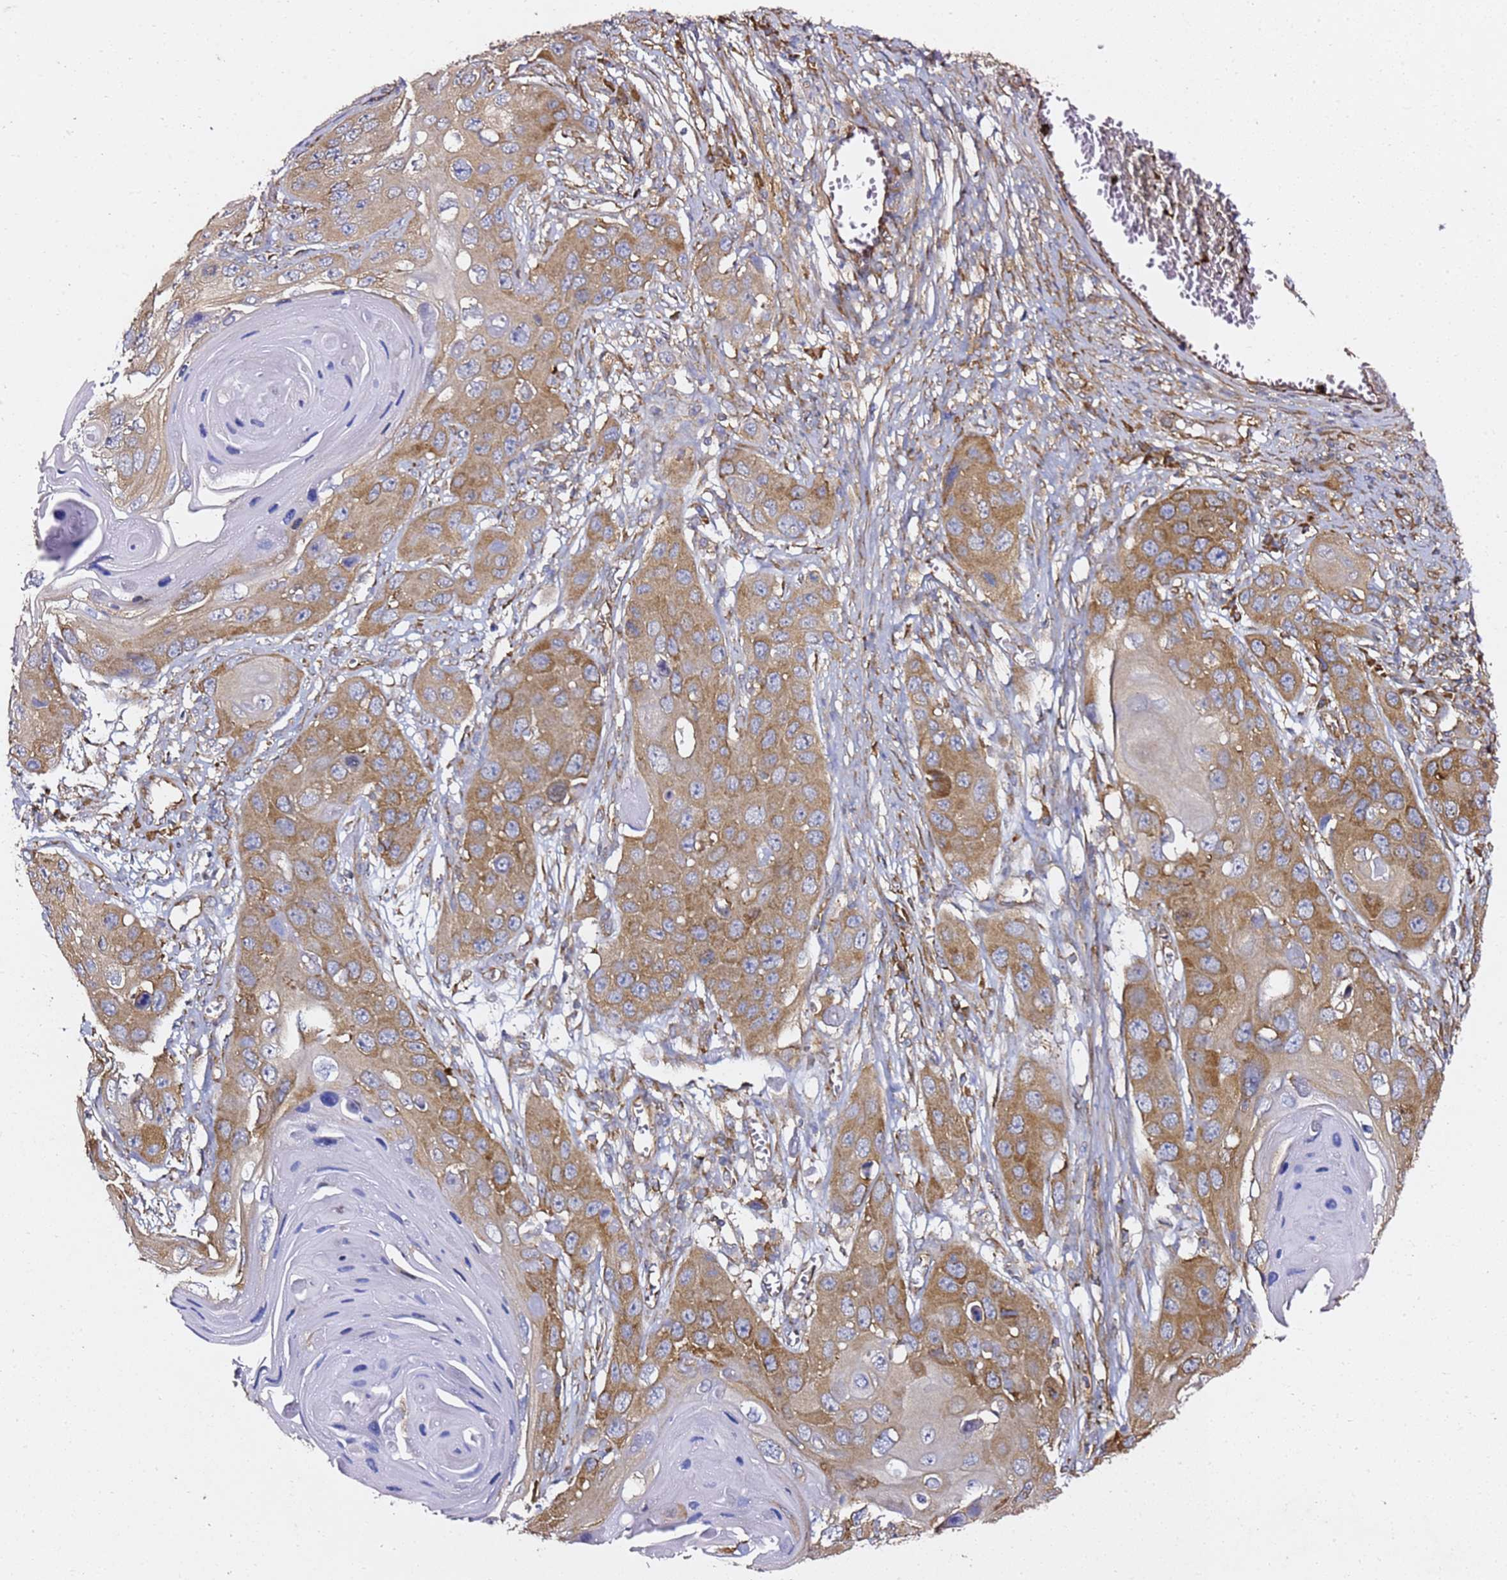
{"staining": {"intensity": "moderate", "quantity": ">75%", "location": "cytoplasmic/membranous"}, "tissue": "skin cancer", "cell_type": "Tumor cells", "image_type": "cancer", "snomed": [{"axis": "morphology", "description": "Squamous cell carcinoma, NOS"}, {"axis": "topography", "description": "Skin"}], "caption": "Skin cancer (squamous cell carcinoma) stained with a brown dye displays moderate cytoplasmic/membranous positive staining in approximately >75% of tumor cells.", "gene": "TPST1", "patient": {"sex": "male", "age": 55}}